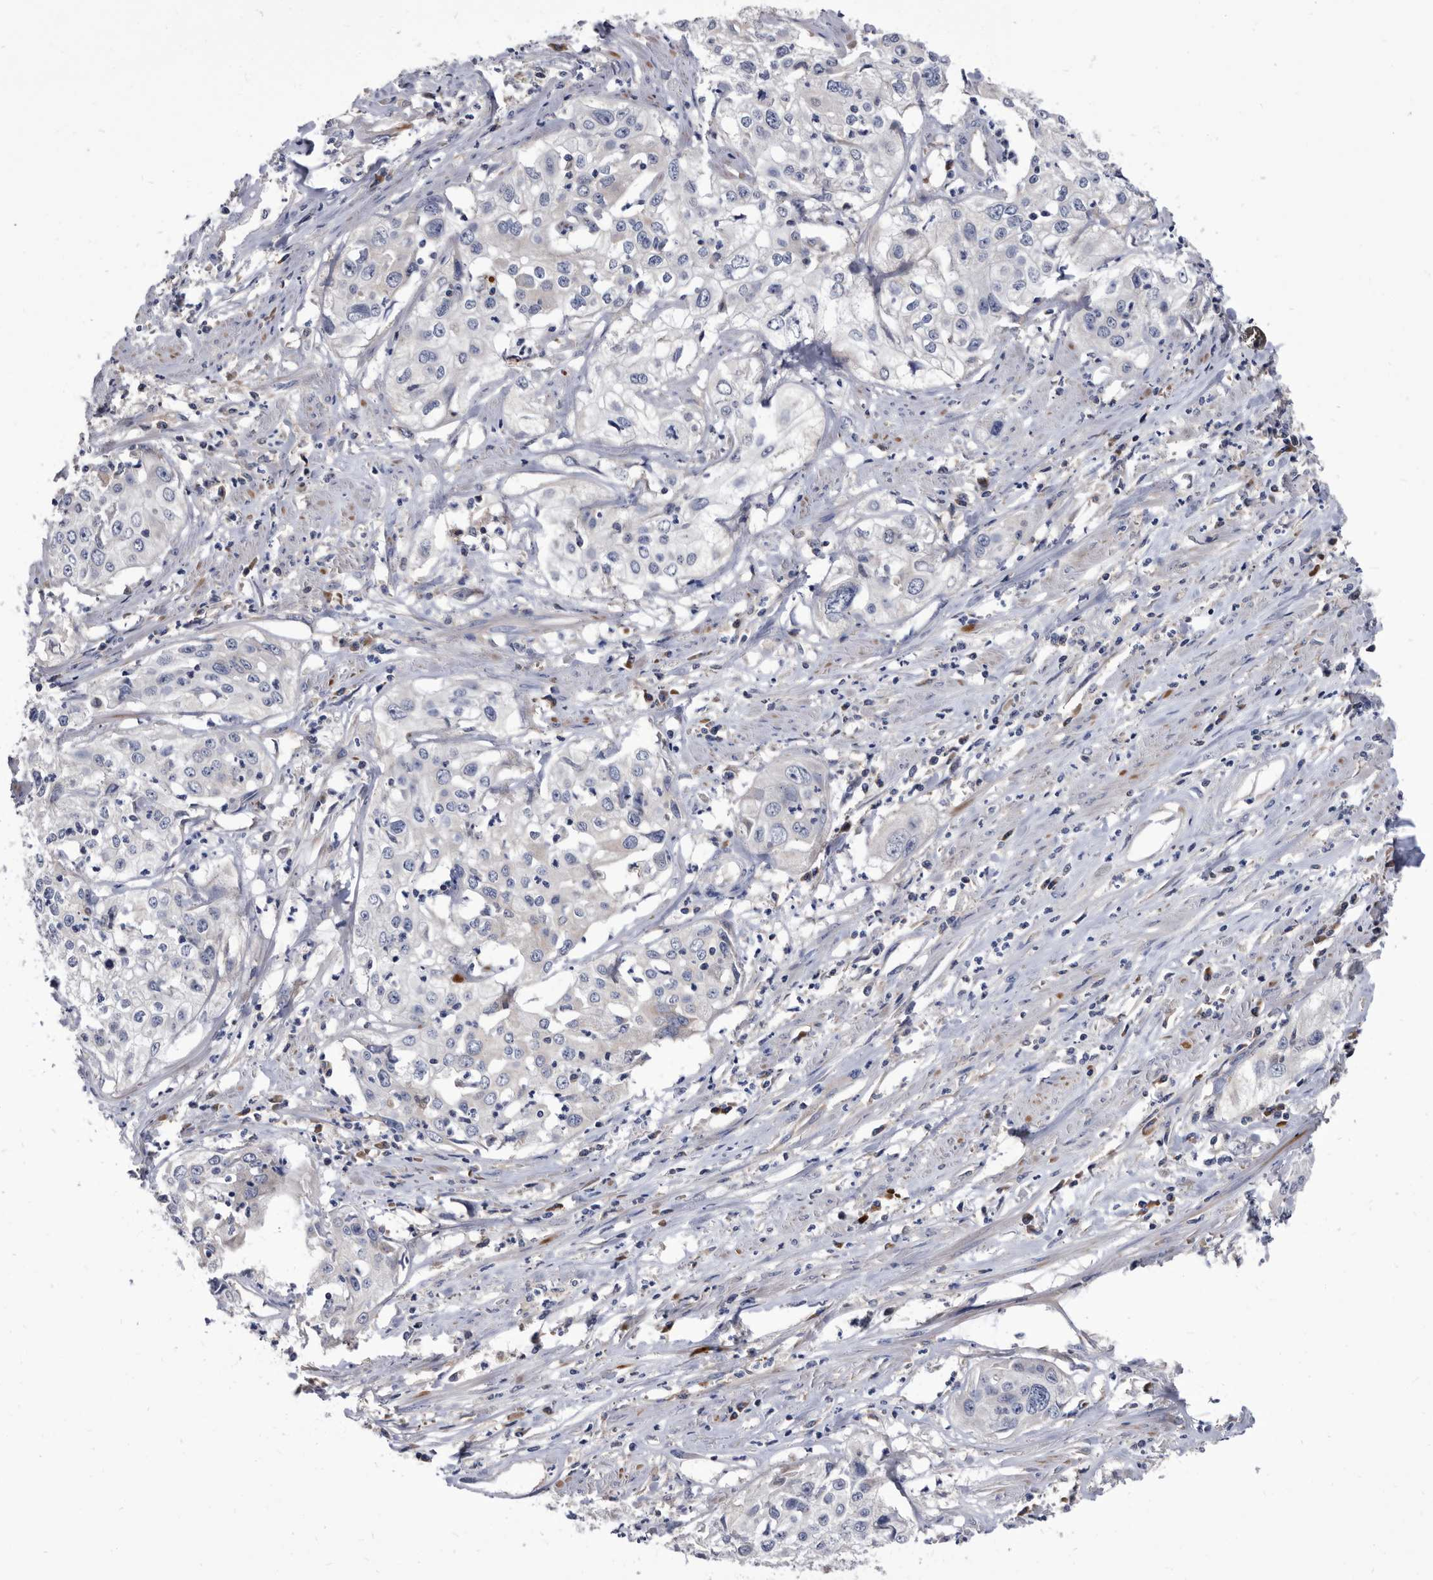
{"staining": {"intensity": "negative", "quantity": "none", "location": "none"}, "tissue": "cervical cancer", "cell_type": "Tumor cells", "image_type": "cancer", "snomed": [{"axis": "morphology", "description": "Squamous cell carcinoma, NOS"}, {"axis": "topography", "description": "Cervix"}], "caption": "This is a image of immunohistochemistry staining of cervical squamous cell carcinoma, which shows no staining in tumor cells.", "gene": "DTNBP1", "patient": {"sex": "female", "age": 31}}